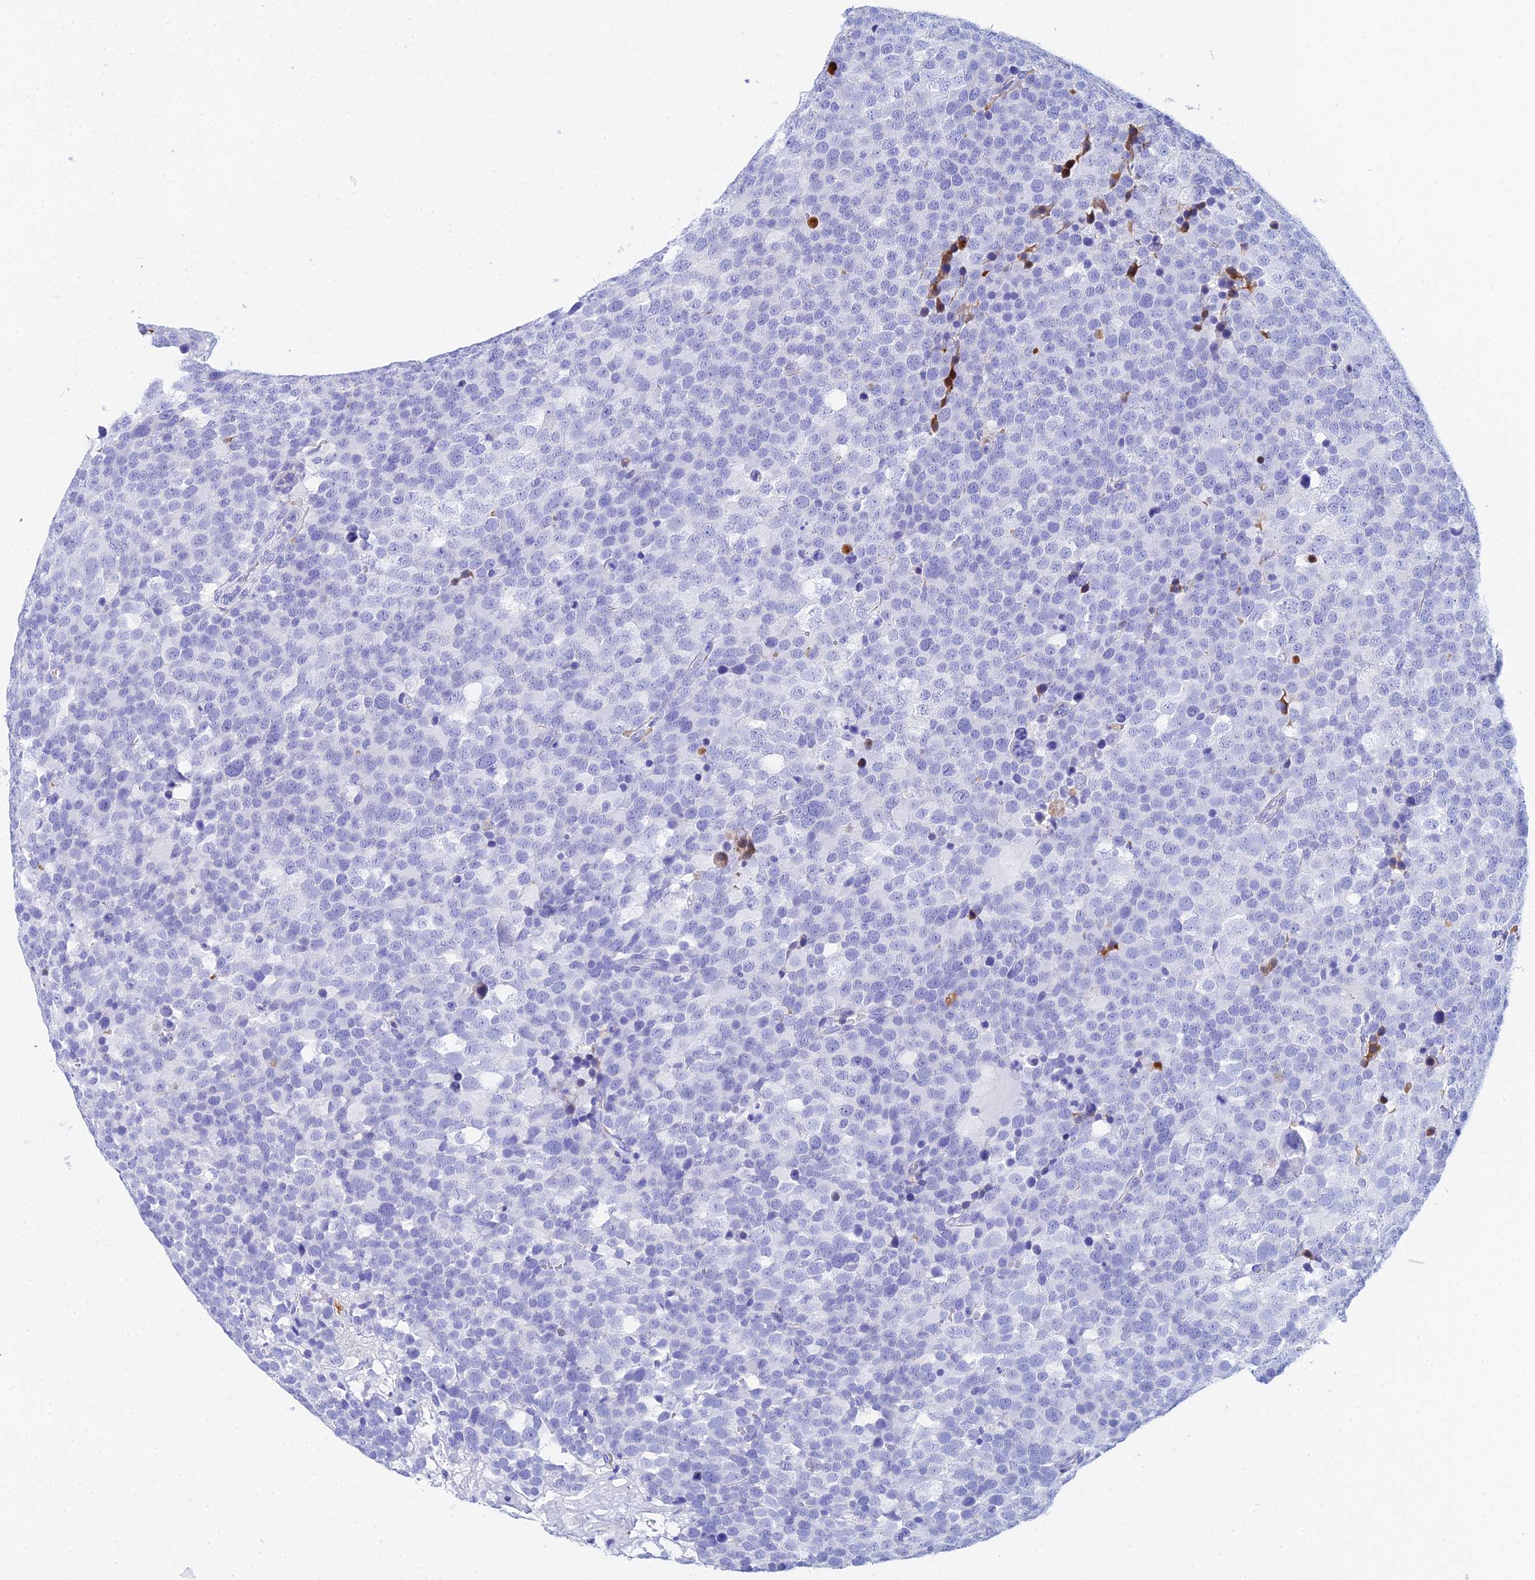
{"staining": {"intensity": "negative", "quantity": "none", "location": "none"}, "tissue": "testis cancer", "cell_type": "Tumor cells", "image_type": "cancer", "snomed": [{"axis": "morphology", "description": "Seminoma, NOS"}, {"axis": "topography", "description": "Testis"}], "caption": "Immunohistochemical staining of human seminoma (testis) shows no significant positivity in tumor cells.", "gene": "CELA3A", "patient": {"sex": "male", "age": 71}}